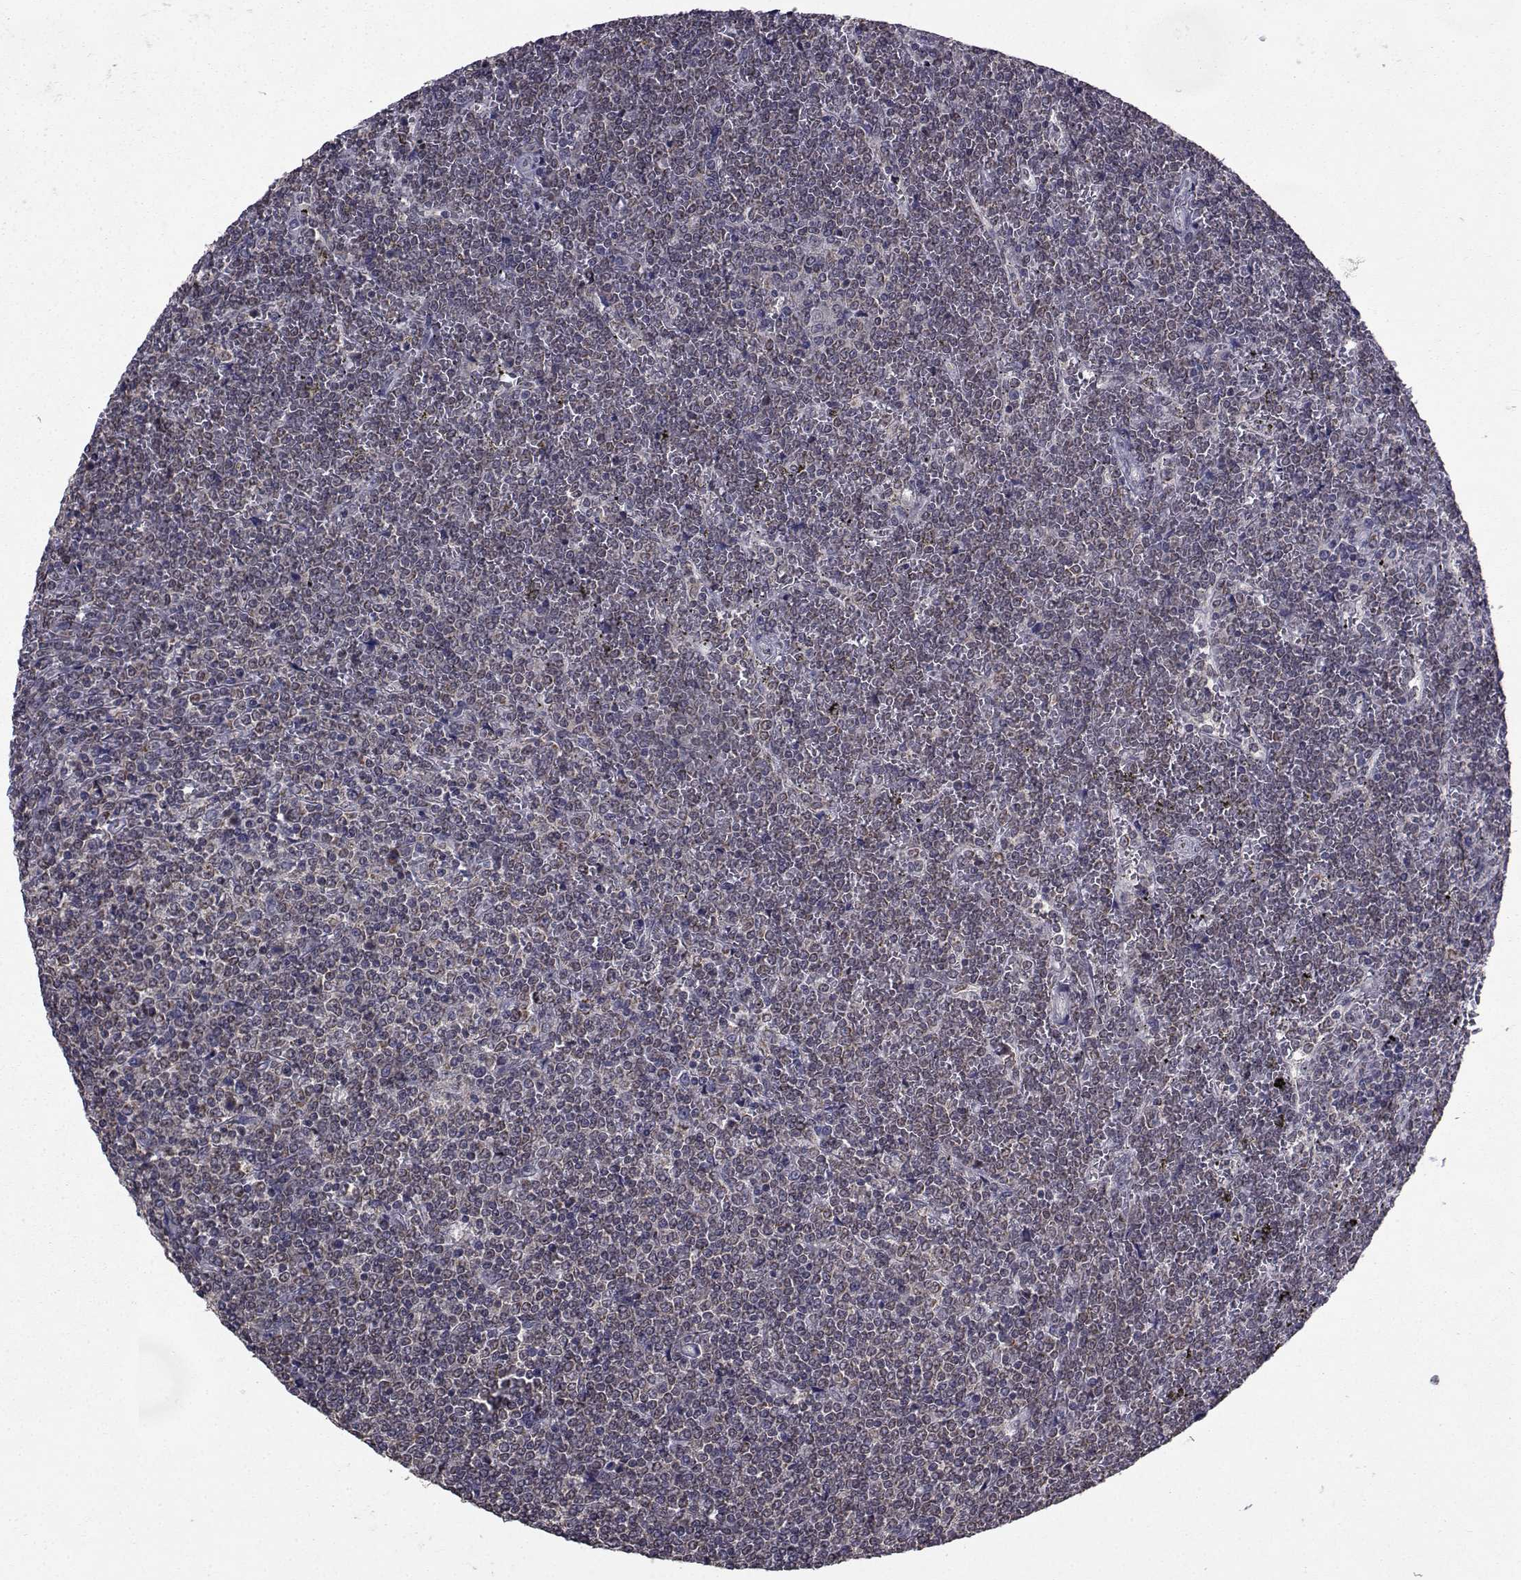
{"staining": {"intensity": "negative", "quantity": "none", "location": "none"}, "tissue": "lymphoma", "cell_type": "Tumor cells", "image_type": "cancer", "snomed": [{"axis": "morphology", "description": "Malignant lymphoma, non-Hodgkin's type, Low grade"}, {"axis": "topography", "description": "Spleen"}], "caption": "Protein analysis of lymphoma shows no significant positivity in tumor cells.", "gene": "CYP2S1", "patient": {"sex": "female", "age": 19}}